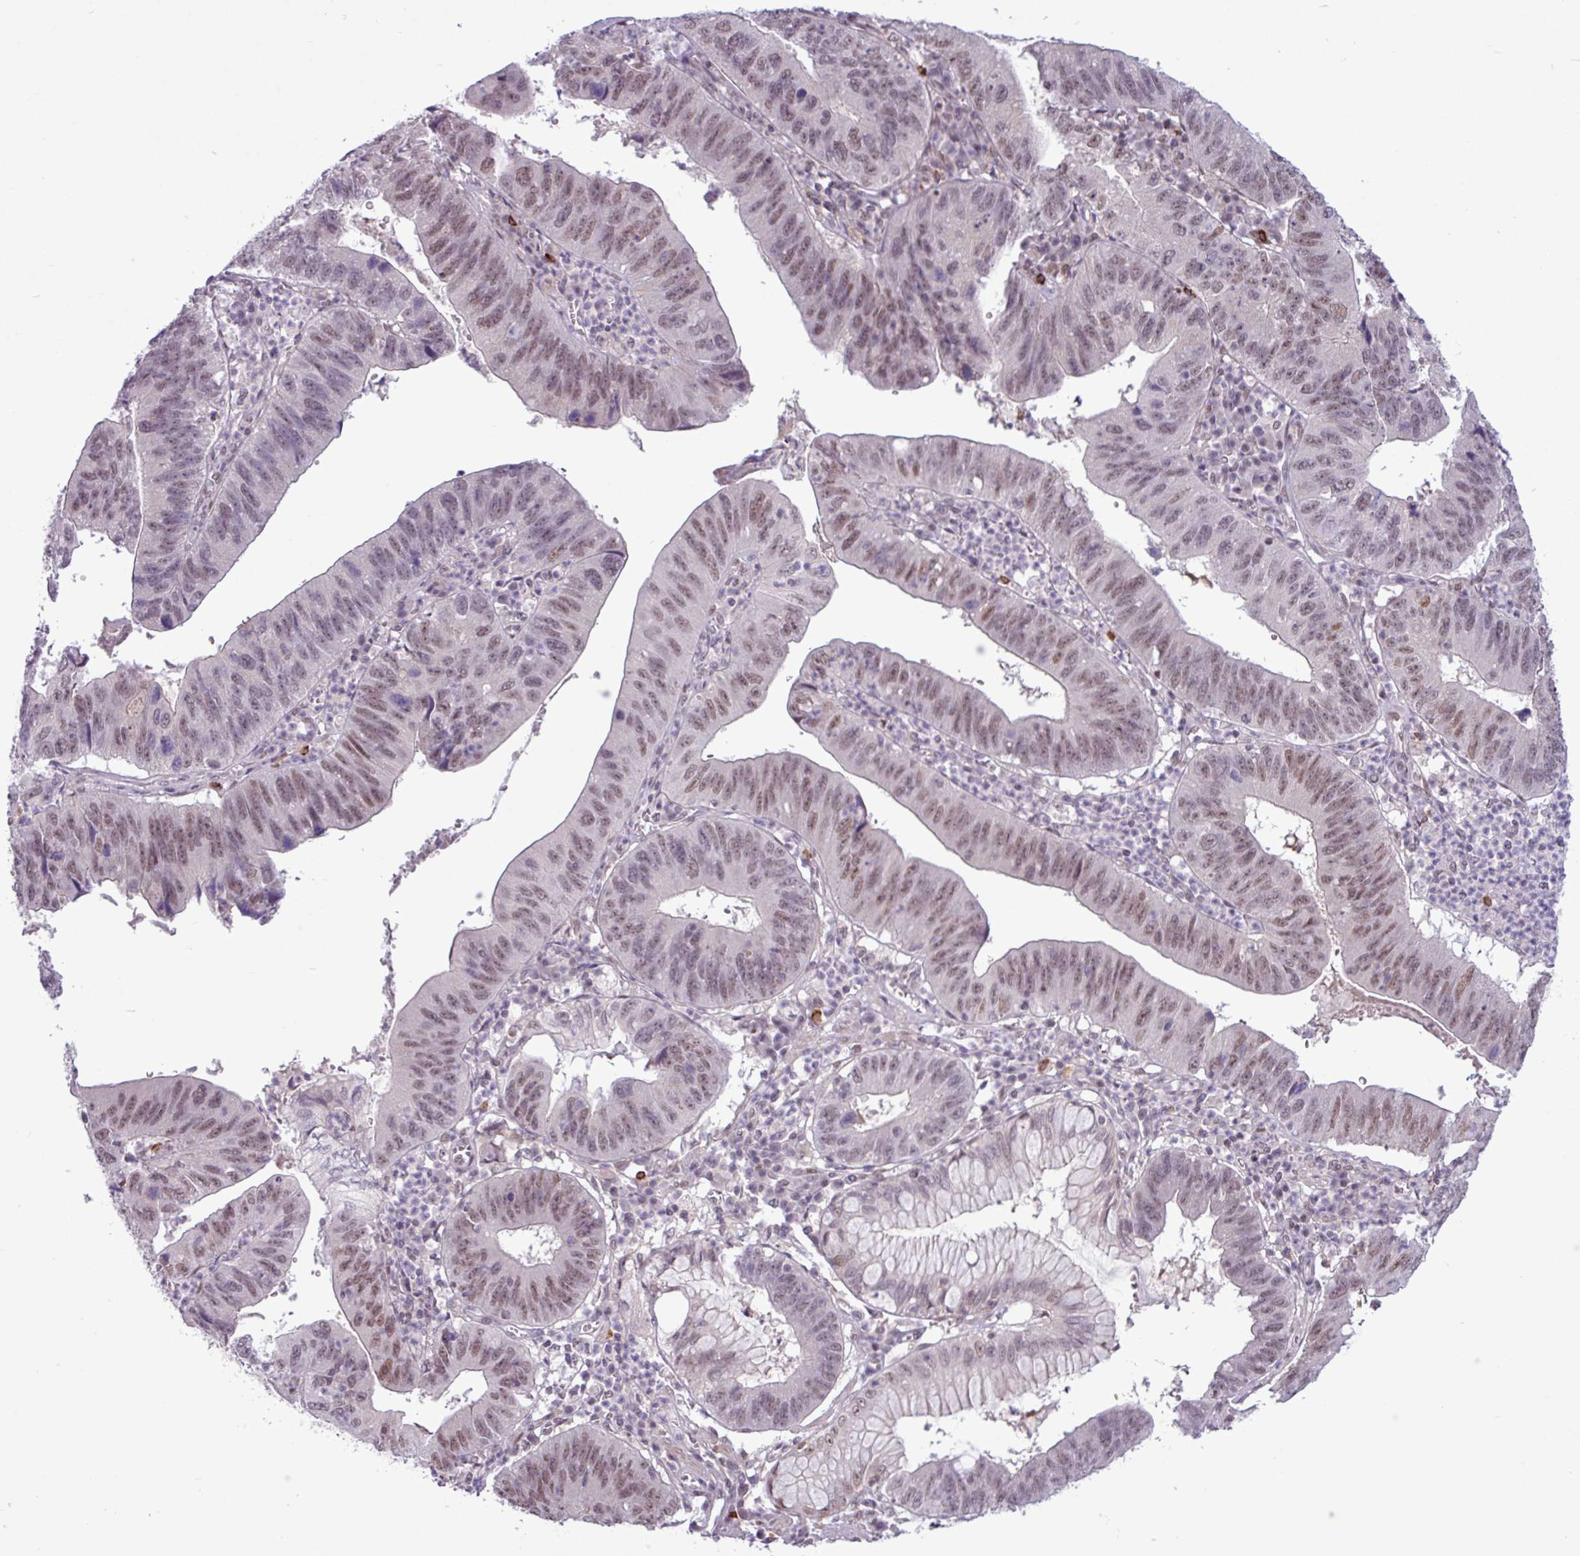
{"staining": {"intensity": "moderate", "quantity": "25%-75%", "location": "nuclear"}, "tissue": "stomach cancer", "cell_type": "Tumor cells", "image_type": "cancer", "snomed": [{"axis": "morphology", "description": "Adenocarcinoma, NOS"}, {"axis": "topography", "description": "Stomach"}], "caption": "Stomach cancer (adenocarcinoma) tissue shows moderate nuclear positivity in about 25%-75% of tumor cells", "gene": "NOTCH2", "patient": {"sex": "male", "age": 59}}